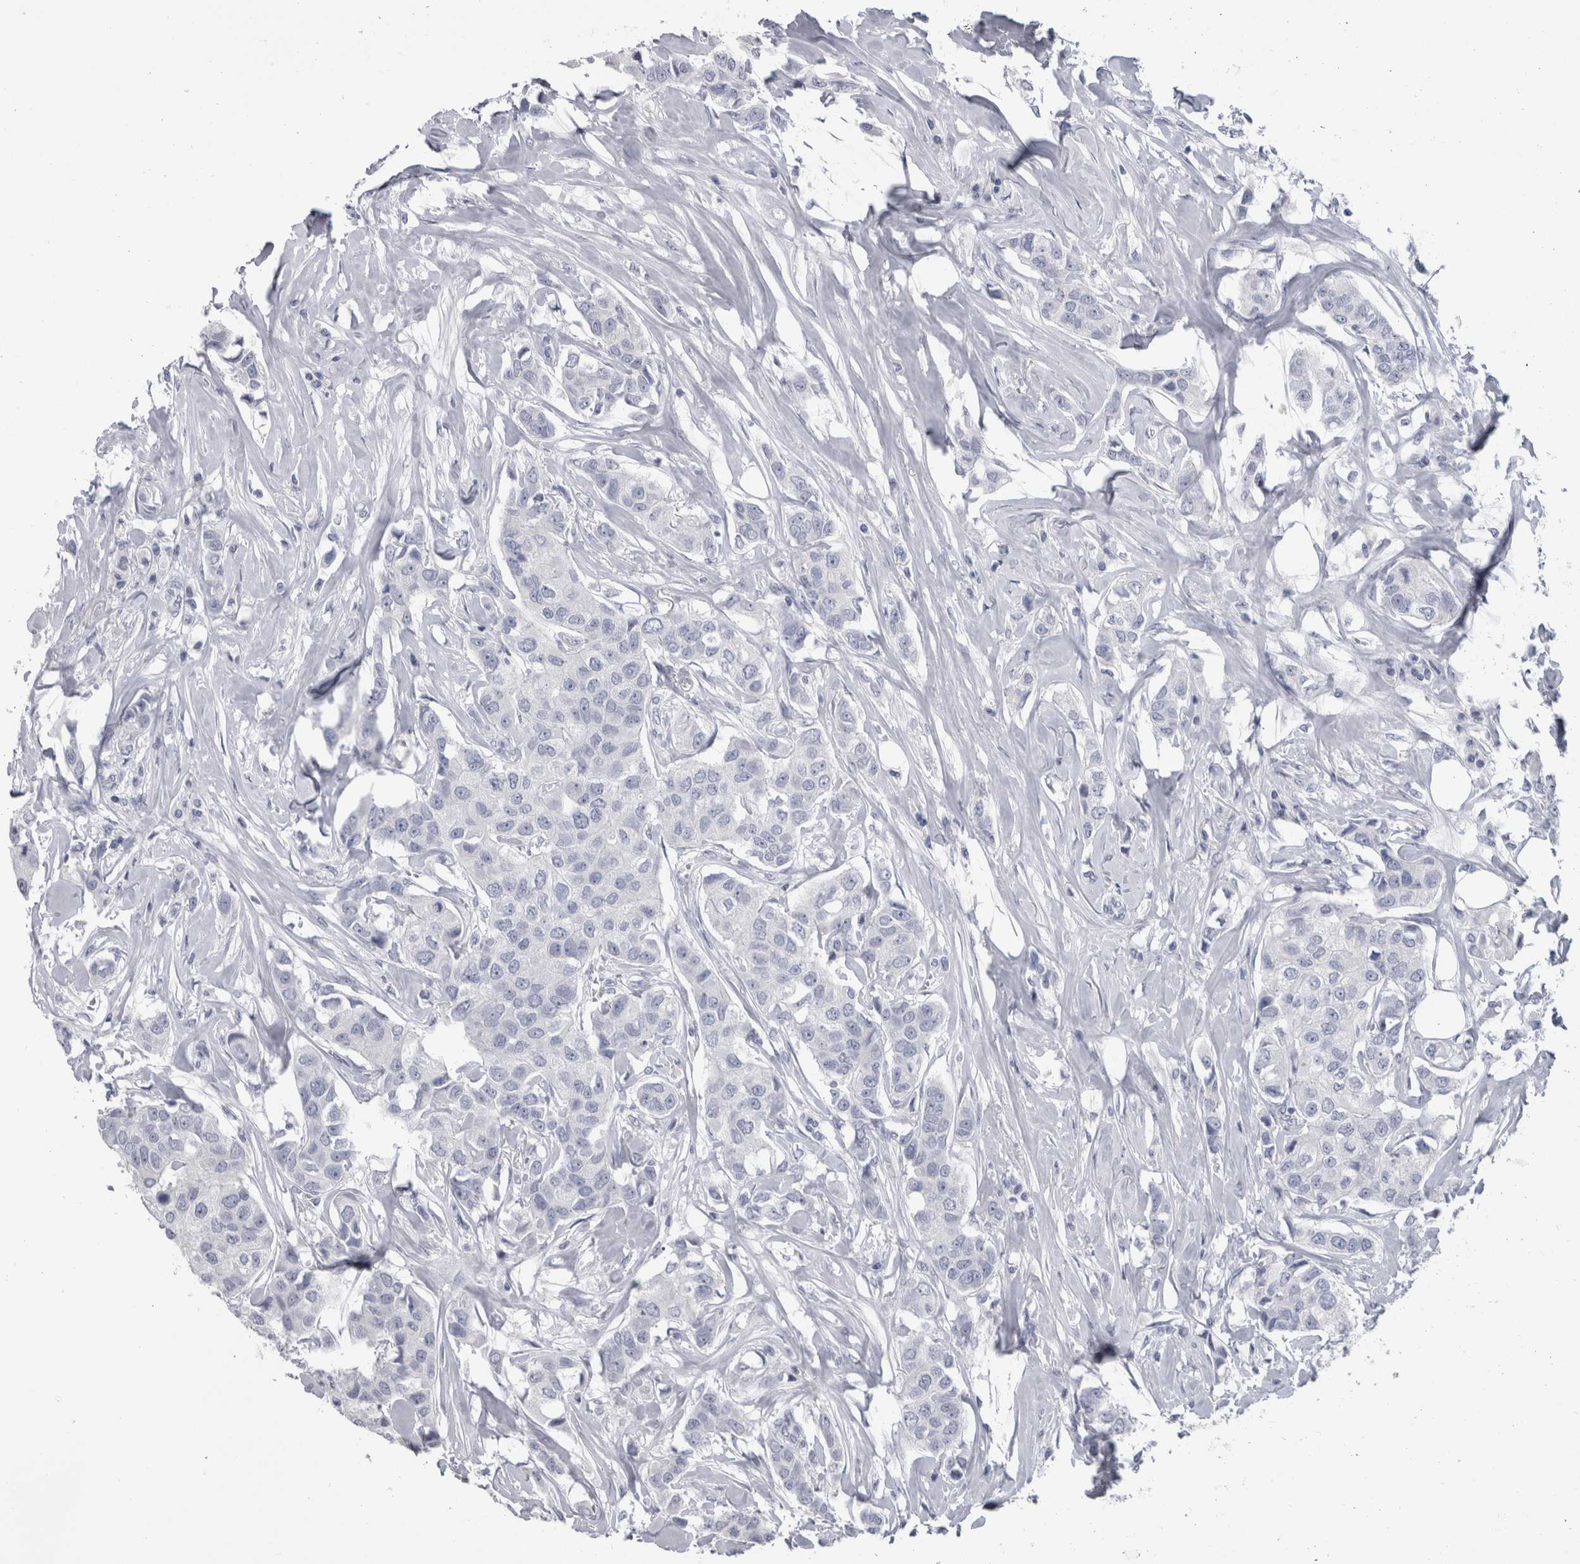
{"staining": {"intensity": "negative", "quantity": "none", "location": "none"}, "tissue": "breast cancer", "cell_type": "Tumor cells", "image_type": "cancer", "snomed": [{"axis": "morphology", "description": "Duct carcinoma"}, {"axis": "topography", "description": "Breast"}], "caption": "Tumor cells show no significant protein expression in breast cancer (infiltrating ductal carcinoma).", "gene": "PTH", "patient": {"sex": "female", "age": 80}}